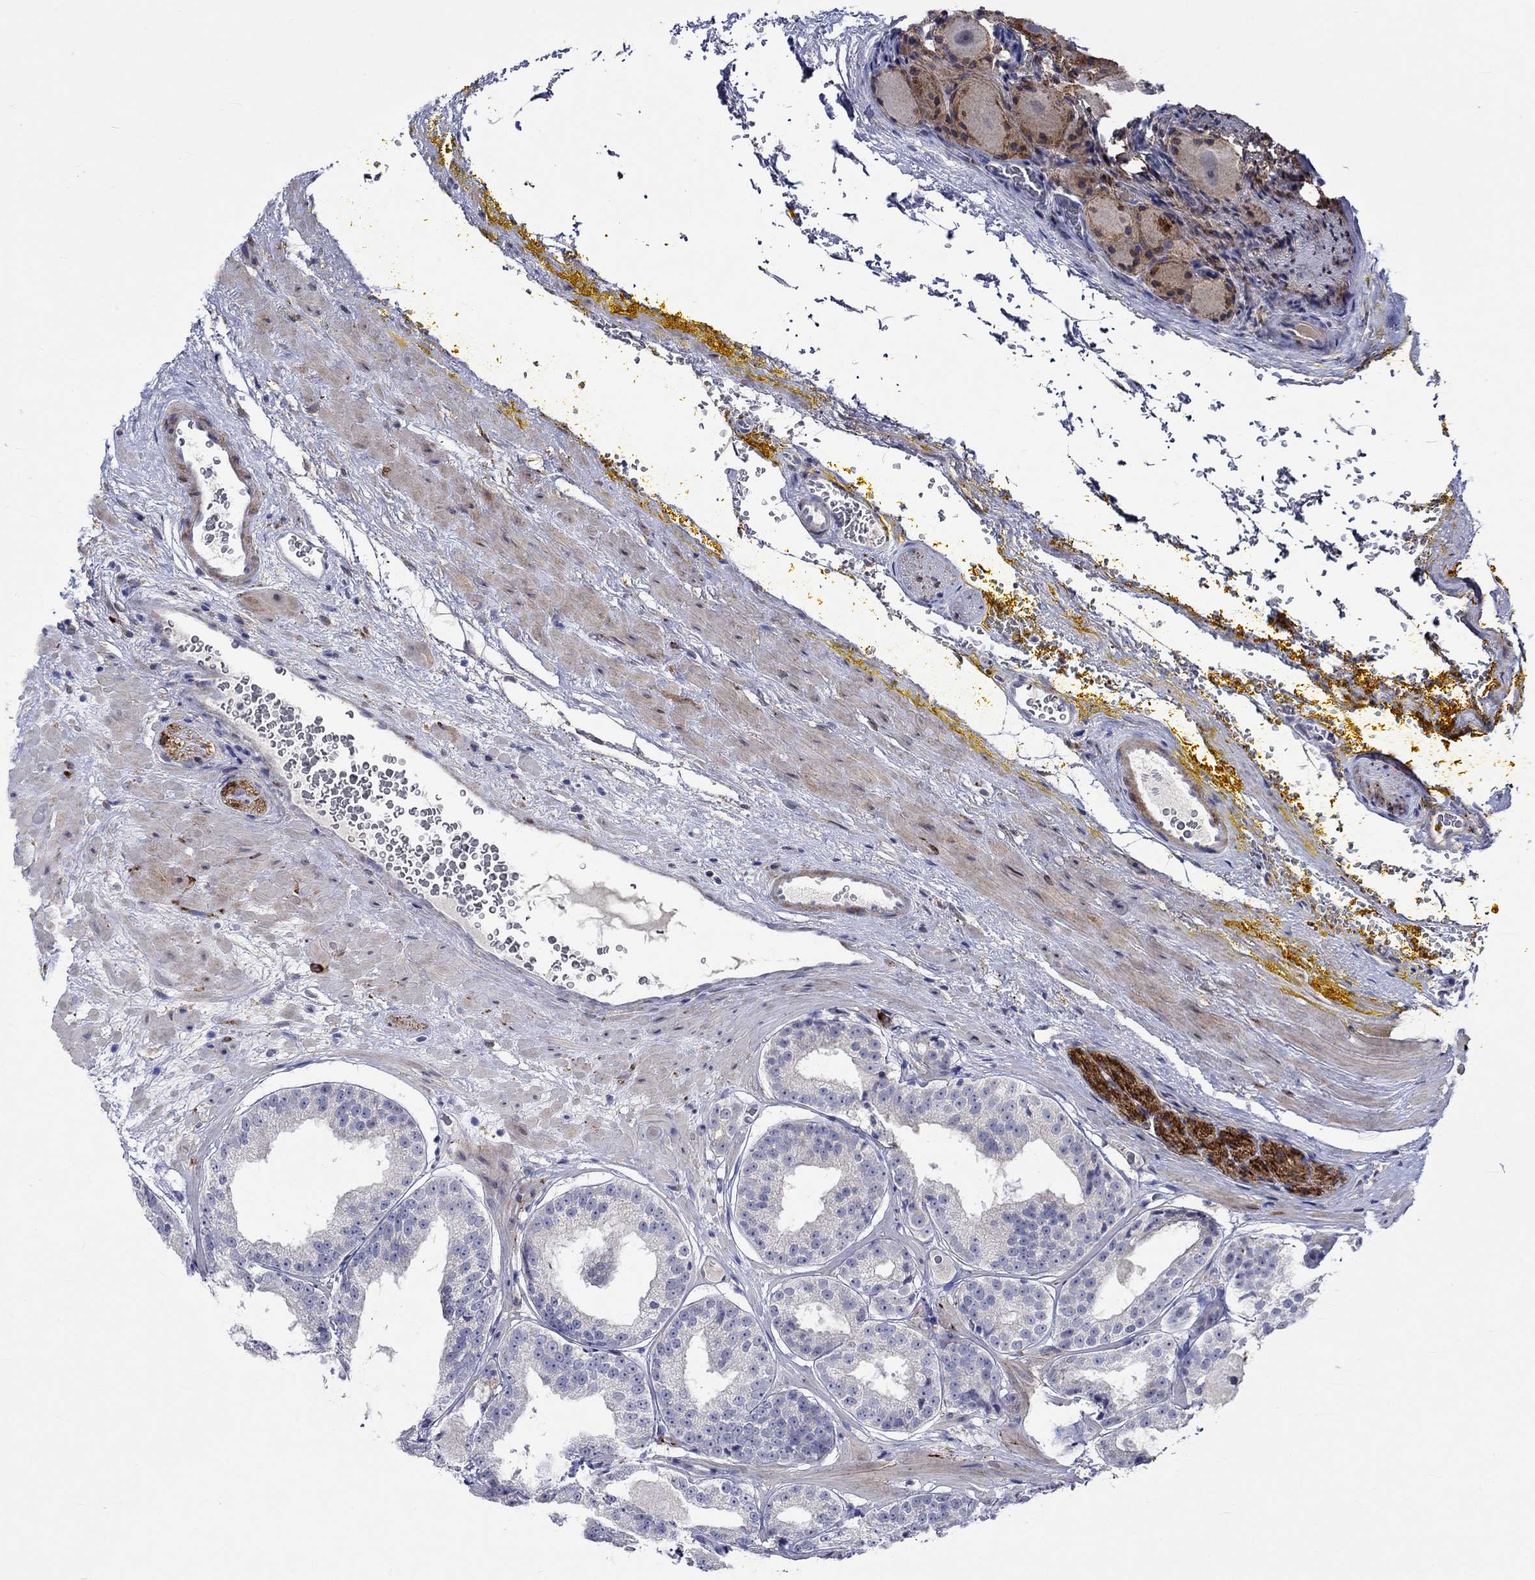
{"staining": {"intensity": "negative", "quantity": "none", "location": "none"}, "tissue": "prostate cancer", "cell_type": "Tumor cells", "image_type": "cancer", "snomed": [{"axis": "morphology", "description": "Adenocarcinoma, Low grade"}, {"axis": "topography", "description": "Prostate"}], "caption": "There is no significant positivity in tumor cells of prostate cancer.", "gene": "CRYAB", "patient": {"sex": "male", "age": 60}}